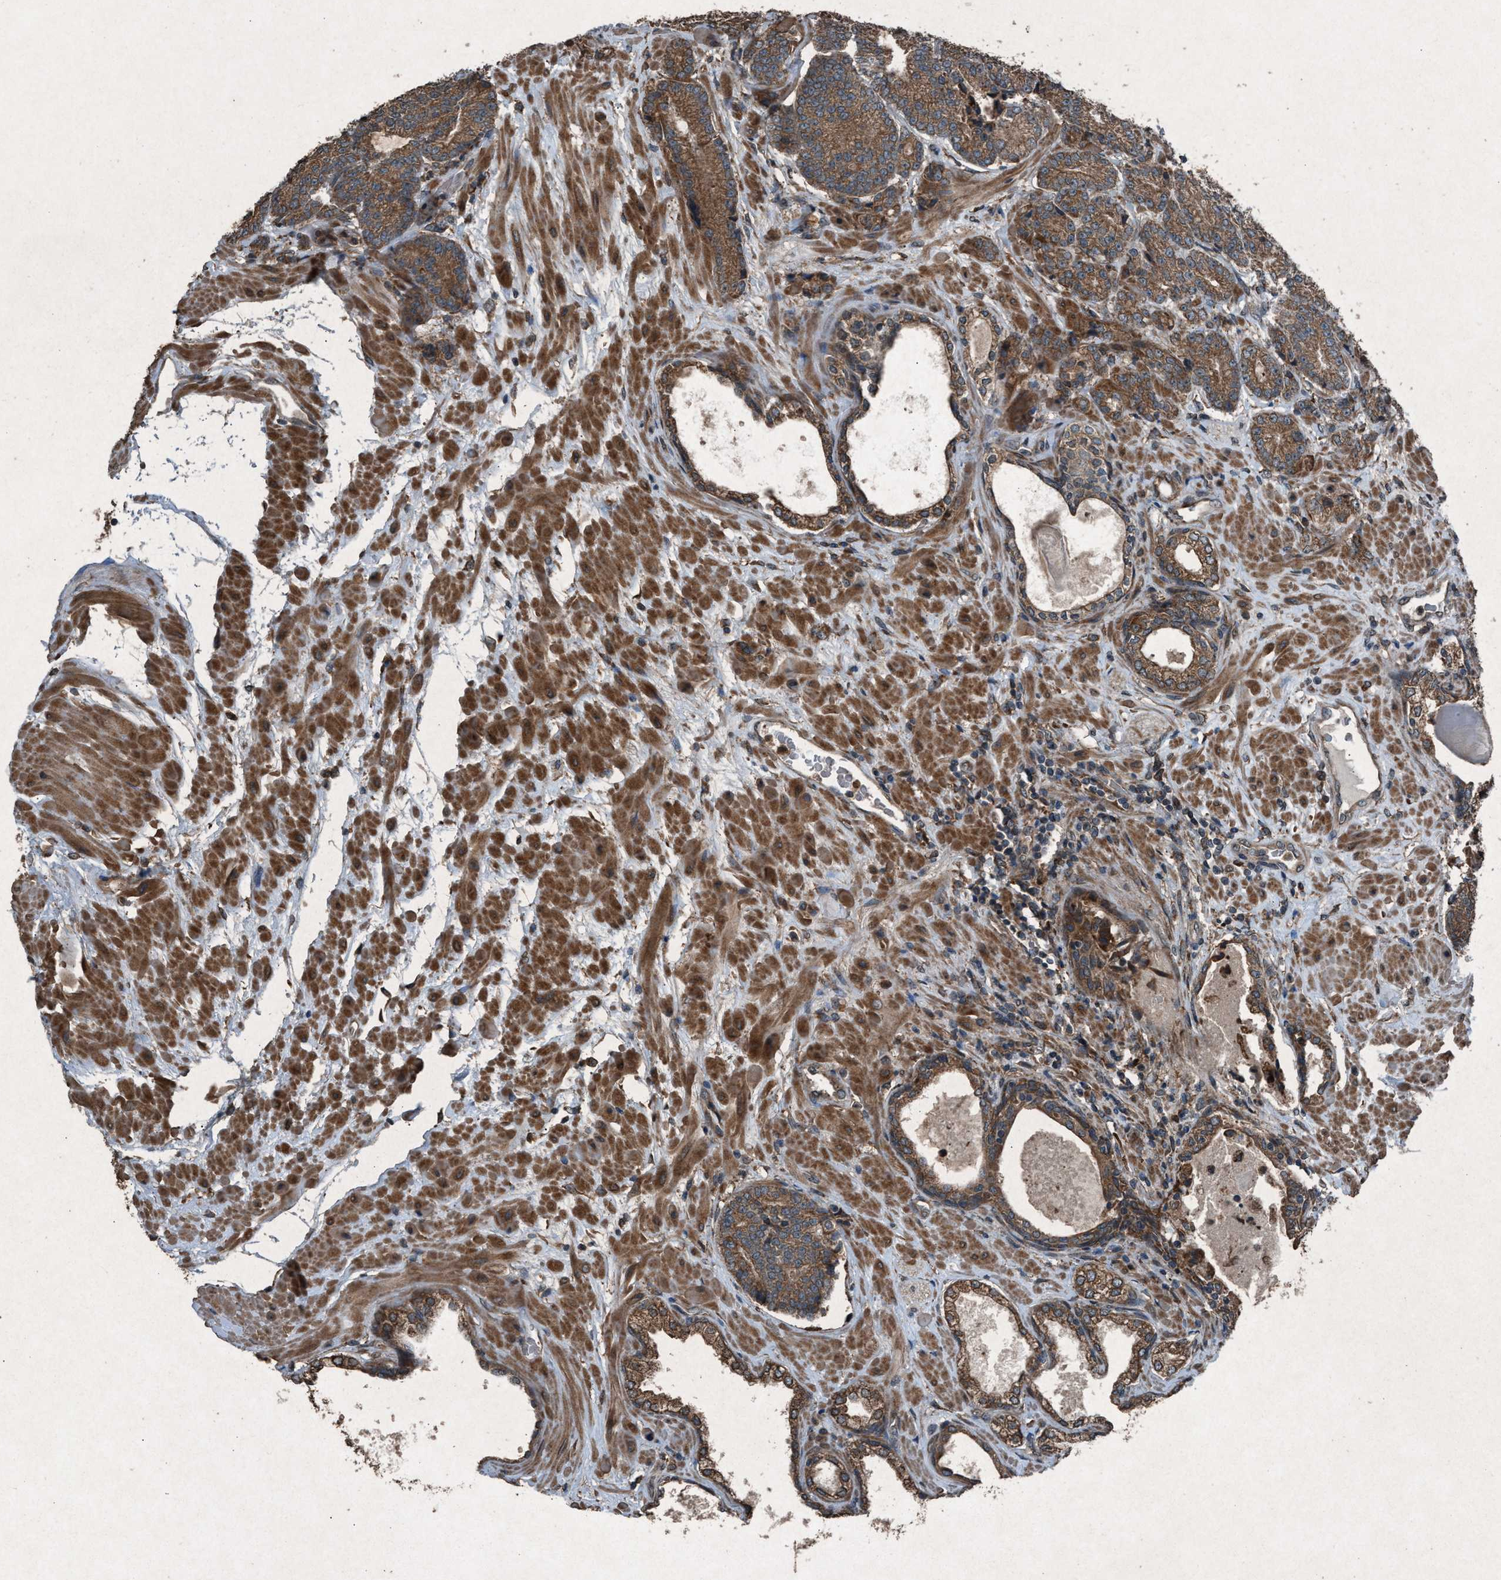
{"staining": {"intensity": "moderate", "quantity": ">75%", "location": "cytoplasmic/membranous"}, "tissue": "prostate cancer", "cell_type": "Tumor cells", "image_type": "cancer", "snomed": [{"axis": "morphology", "description": "Adenocarcinoma, High grade"}, {"axis": "topography", "description": "Prostate"}], "caption": "Prostate high-grade adenocarcinoma tissue exhibits moderate cytoplasmic/membranous staining in about >75% of tumor cells", "gene": "CALR", "patient": {"sex": "male", "age": 61}}